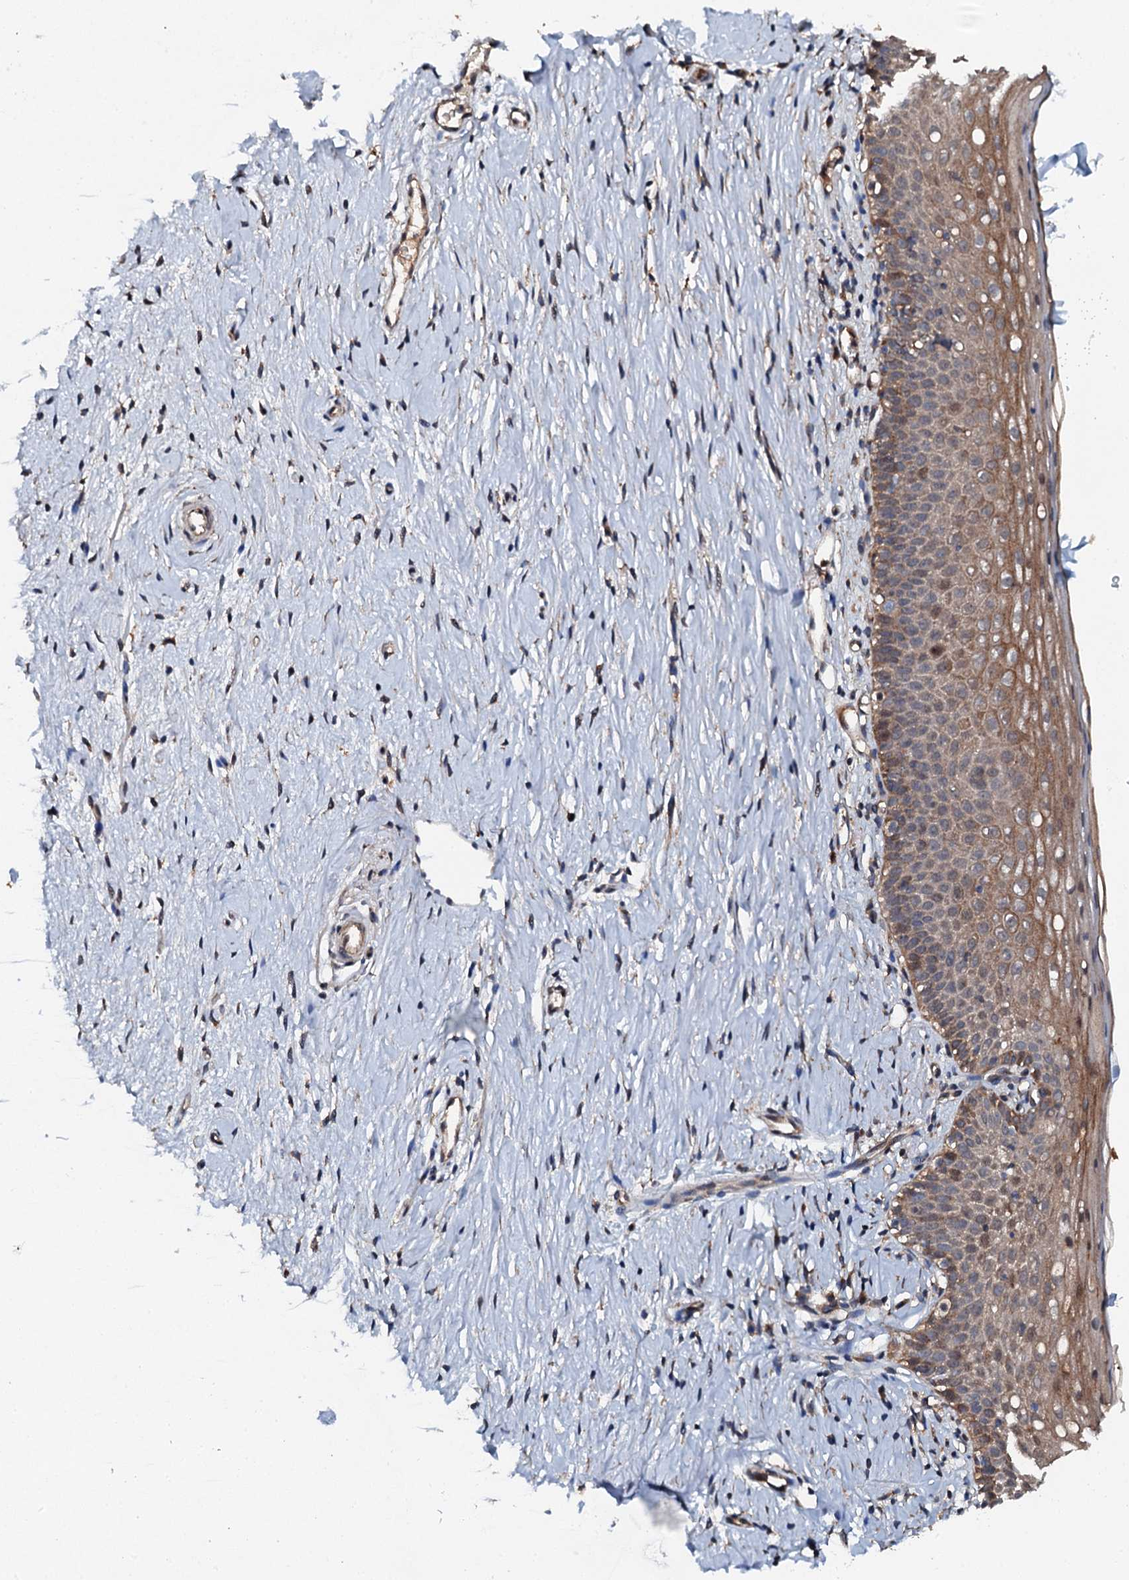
{"staining": {"intensity": "moderate", "quantity": ">75%", "location": "cytoplasmic/membranous"}, "tissue": "cervix", "cell_type": "Glandular cells", "image_type": "normal", "snomed": [{"axis": "morphology", "description": "Normal tissue, NOS"}, {"axis": "topography", "description": "Cervix"}], "caption": "Glandular cells reveal medium levels of moderate cytoplasmic/membranous staining in approximately >75% of cells in benign human cervix. (IHC, brightfield microscopy, high magnification).", "gene": "FLYWCH1", "patient": {"sex": "female", "age": 36}}